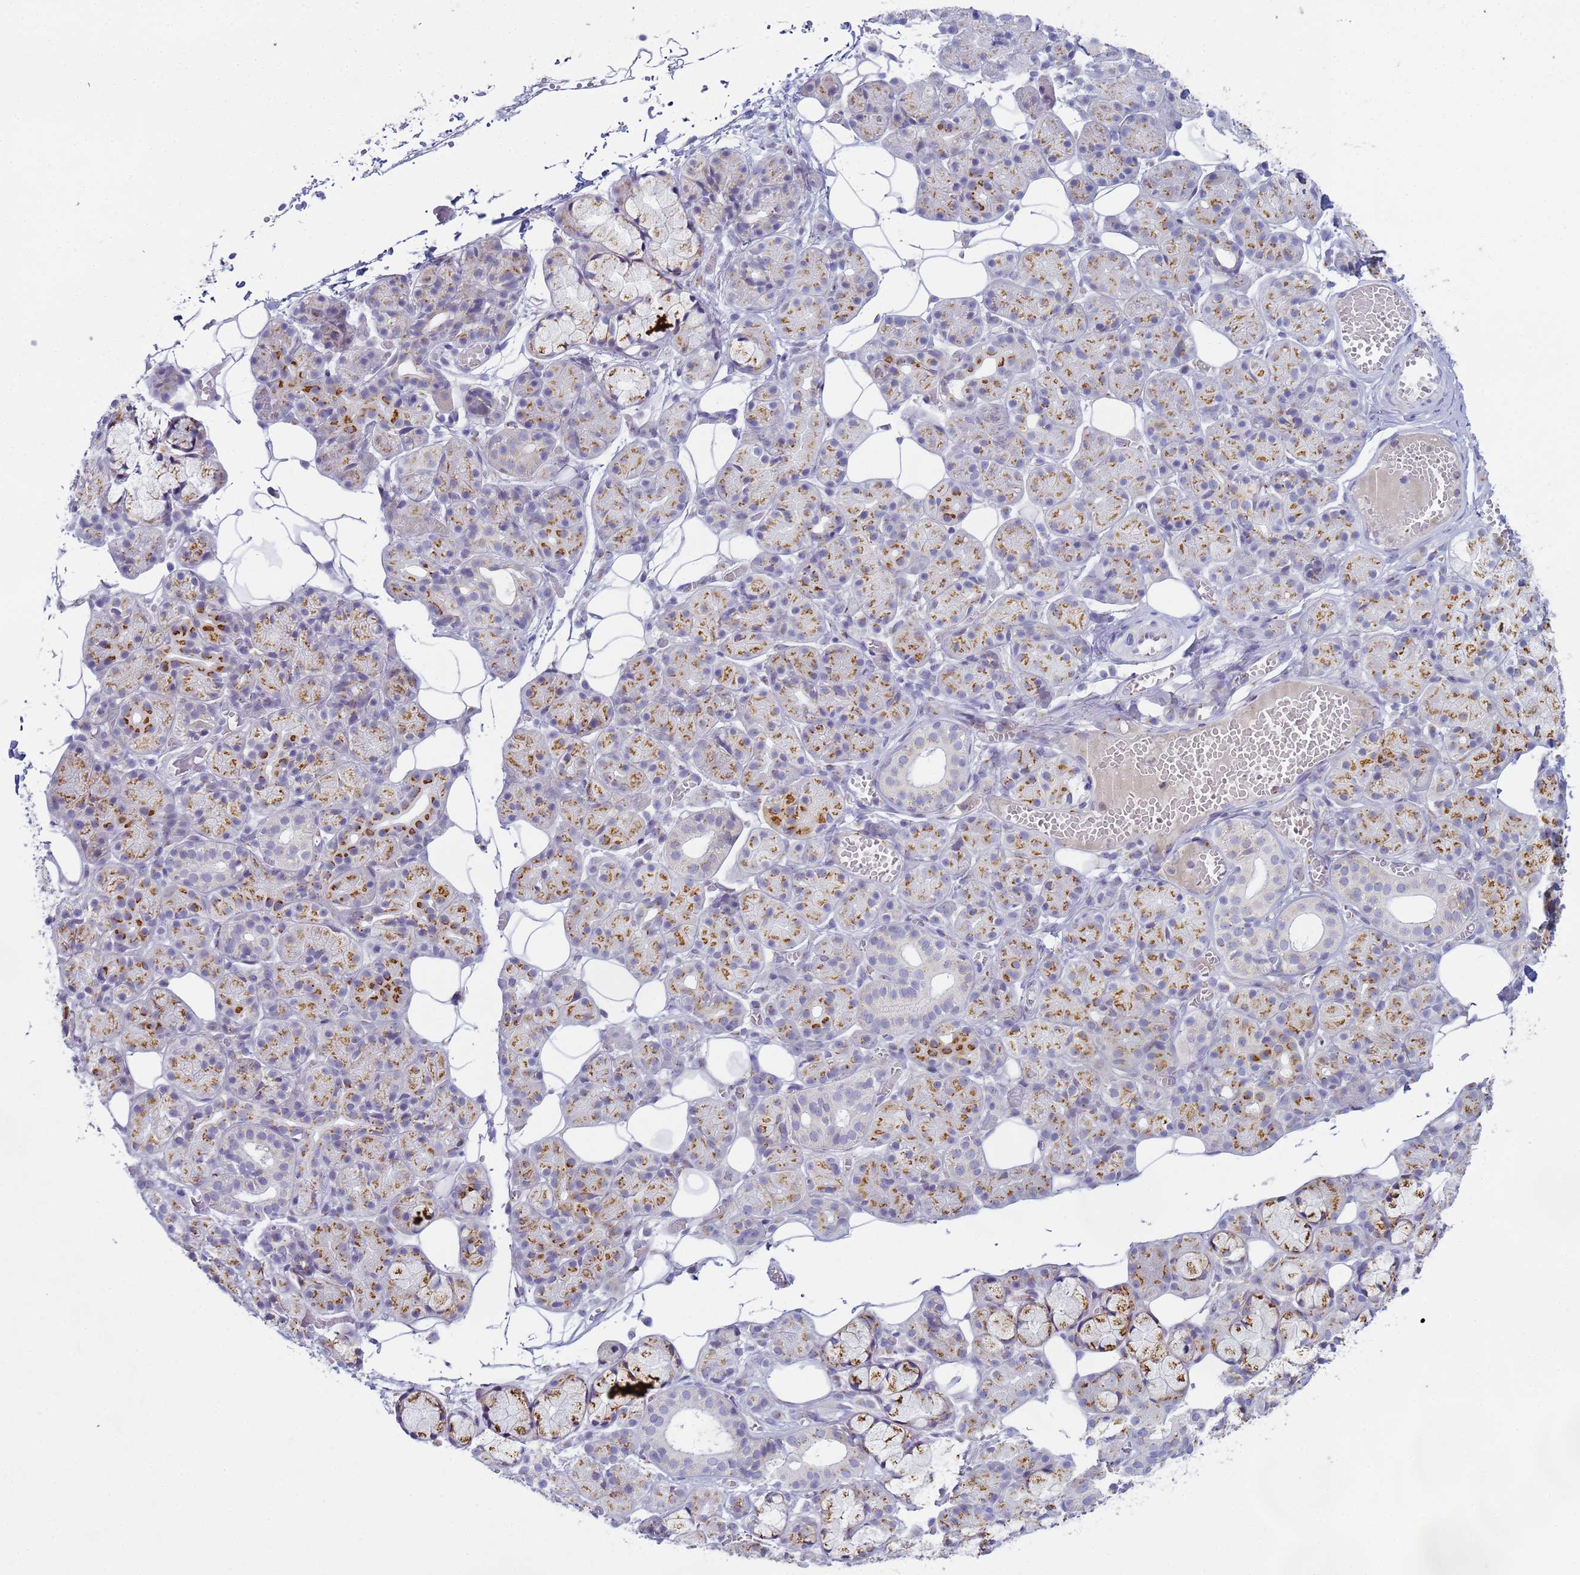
{"staining": {"intensity": "moderate", "quantity": ">75%", "location": "cytoplasmic/membranous"}, "tissue": "salivary gland", "cell_type": "Glandular cells", "image_type": "normal", "snomed": [{"axis": "morphology", "description": "Normal tissue, NOS"}, {"axis": "topography", "description": "Salivary gland"}], "caption": "A brown stain shows moderate cytoplasmic/membranous staining of a protein in glandular cells of unremarkable salivary gland. The staining was performed using DAB (3,3'-diaminobenzidine) to visualize the protein expression in brown, while the nuclei were stained in blue with hematoxylin (Magnification: 20x).", "gene": "CR1", "patient": {"sex": "male", "age": 63}}